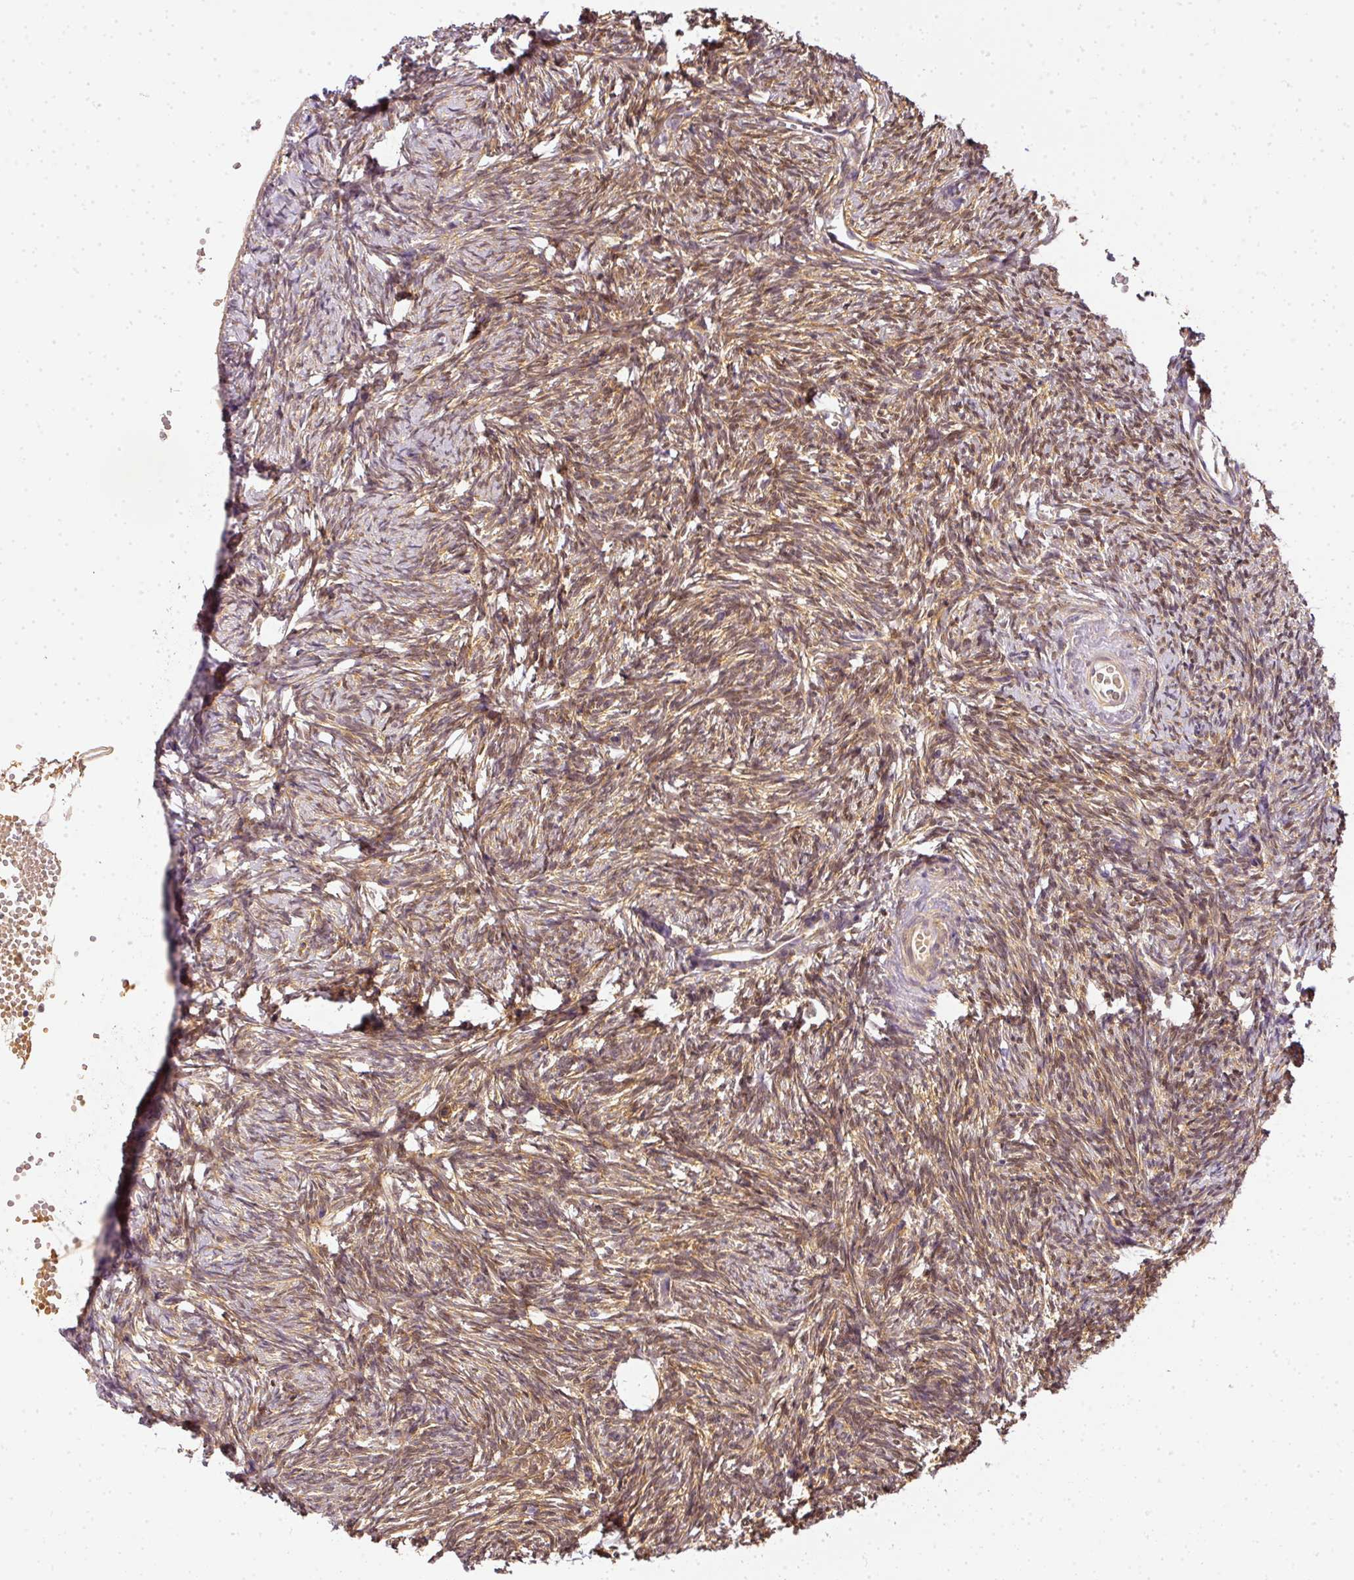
{"staining": {"intensity": "moderate", "quantity": ">75%", "location": "cytoplasmic/membranous"}, "tissue": "ovary", "cell_type": "Follicle cells", "image_type": "normal", "snomed": [{"axis": "morphology", "description": "Normal tissue, NOS"}, {"axis": "topography", "description": "Ovary"}], "caption": "Protein expression analysis of benign ovary reveals moderate cytoplasmic/membranous staining in about >75% of follicle cells.", "gene": "ADH5", "patient": {"sex": "female", "age": 51}}